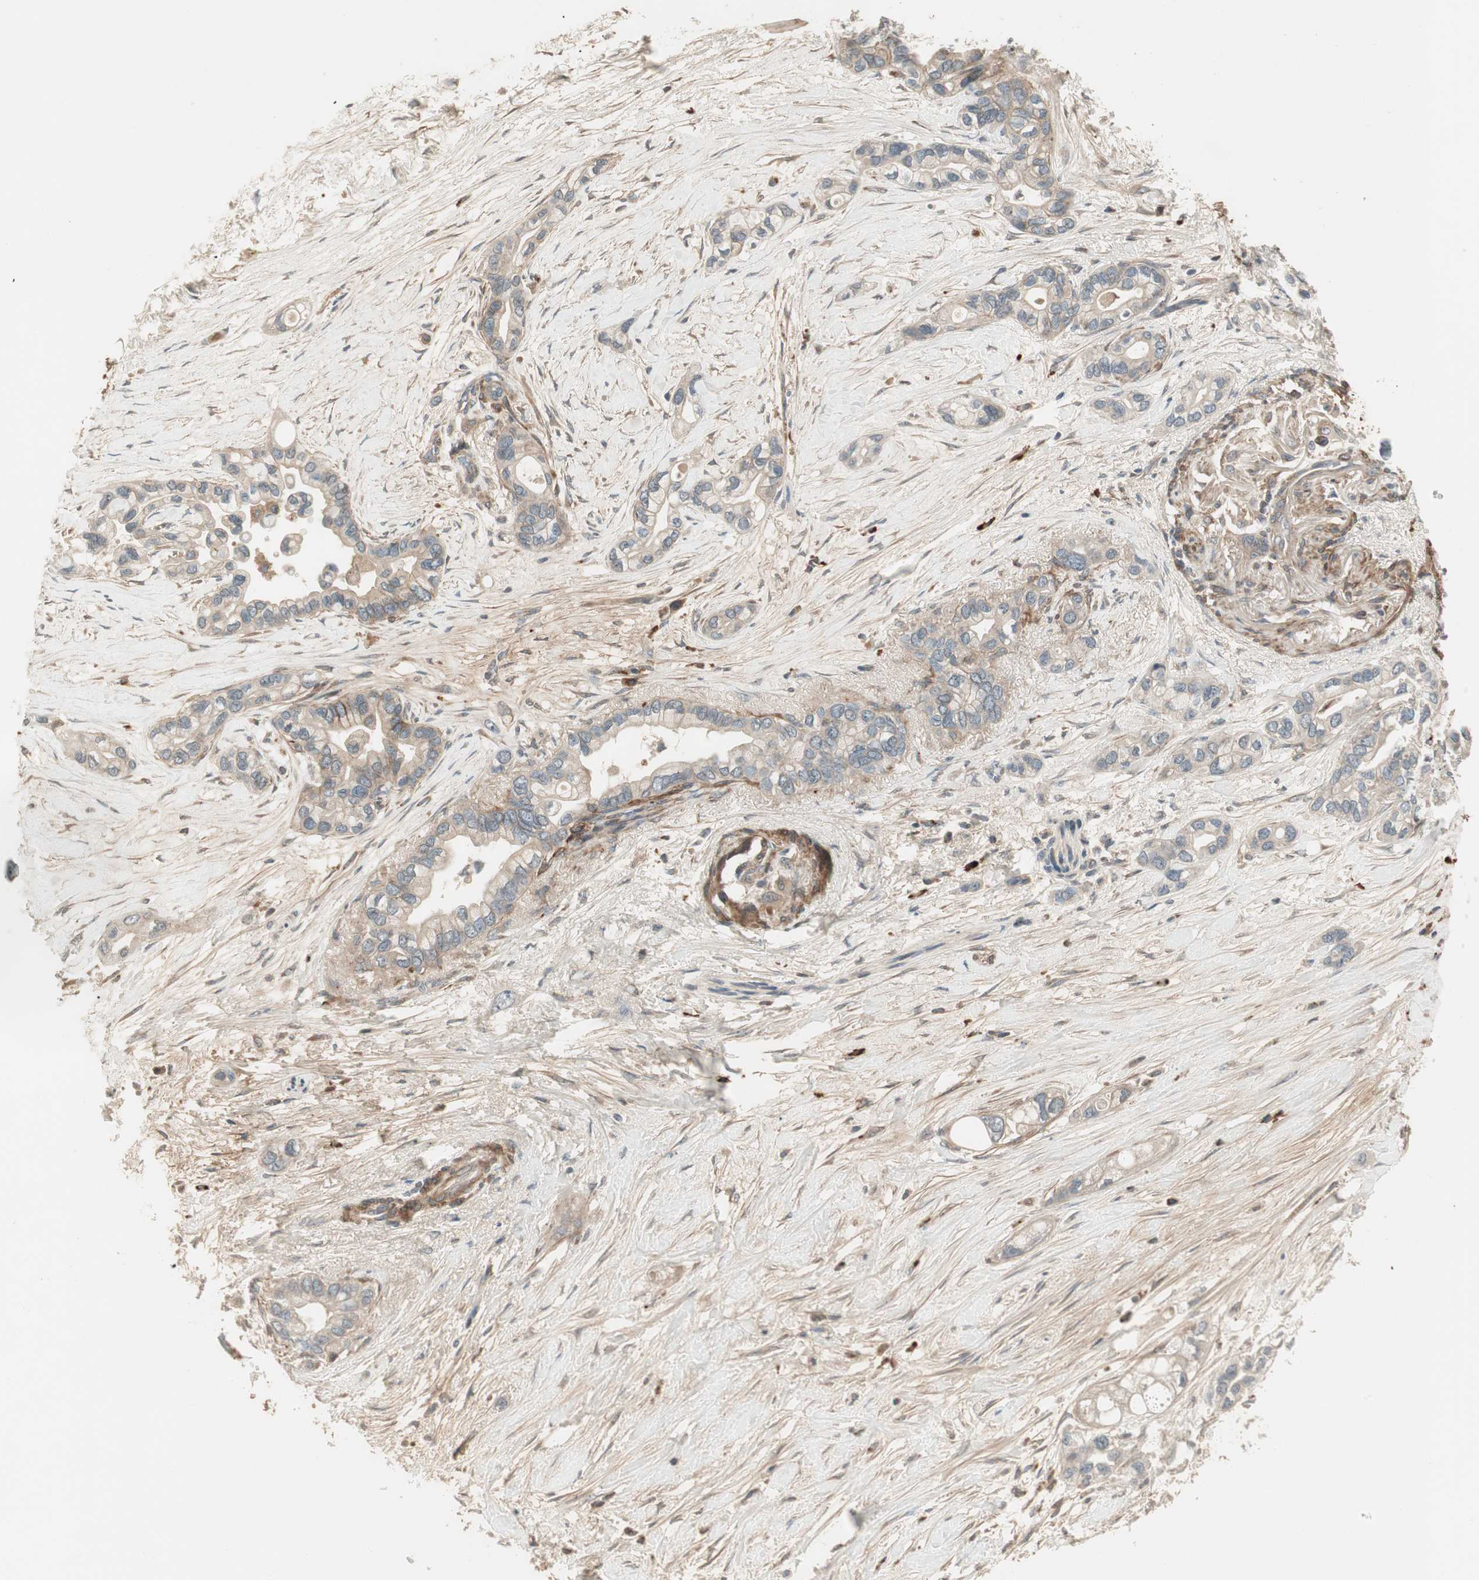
{"staining": {"intensity": "weak", "quantity": "<25%", "location": "cytoplasmic/membranous"}, "tissue": "pancreatic cancer", "cell_type": "Tumor cells", "image_type": "cancer", "snomed": [{"axis": "morphology", "description": "Adenocarcinoma, NOS"}, {"axis": "topography", "description": "Pancreas"}], "caption": "Image shows no protein expression in tumor cells of pancreatic cancer (adenocarcinoma) tissue. (Stains: DAB (3,3'-diaminobenzidine) IHC with hematoxylin counter stain, Microscopy: brightfield microscopy at high magnification).", "gene": "SFRP1", "patient": {"sex": "female", "age": 77}}